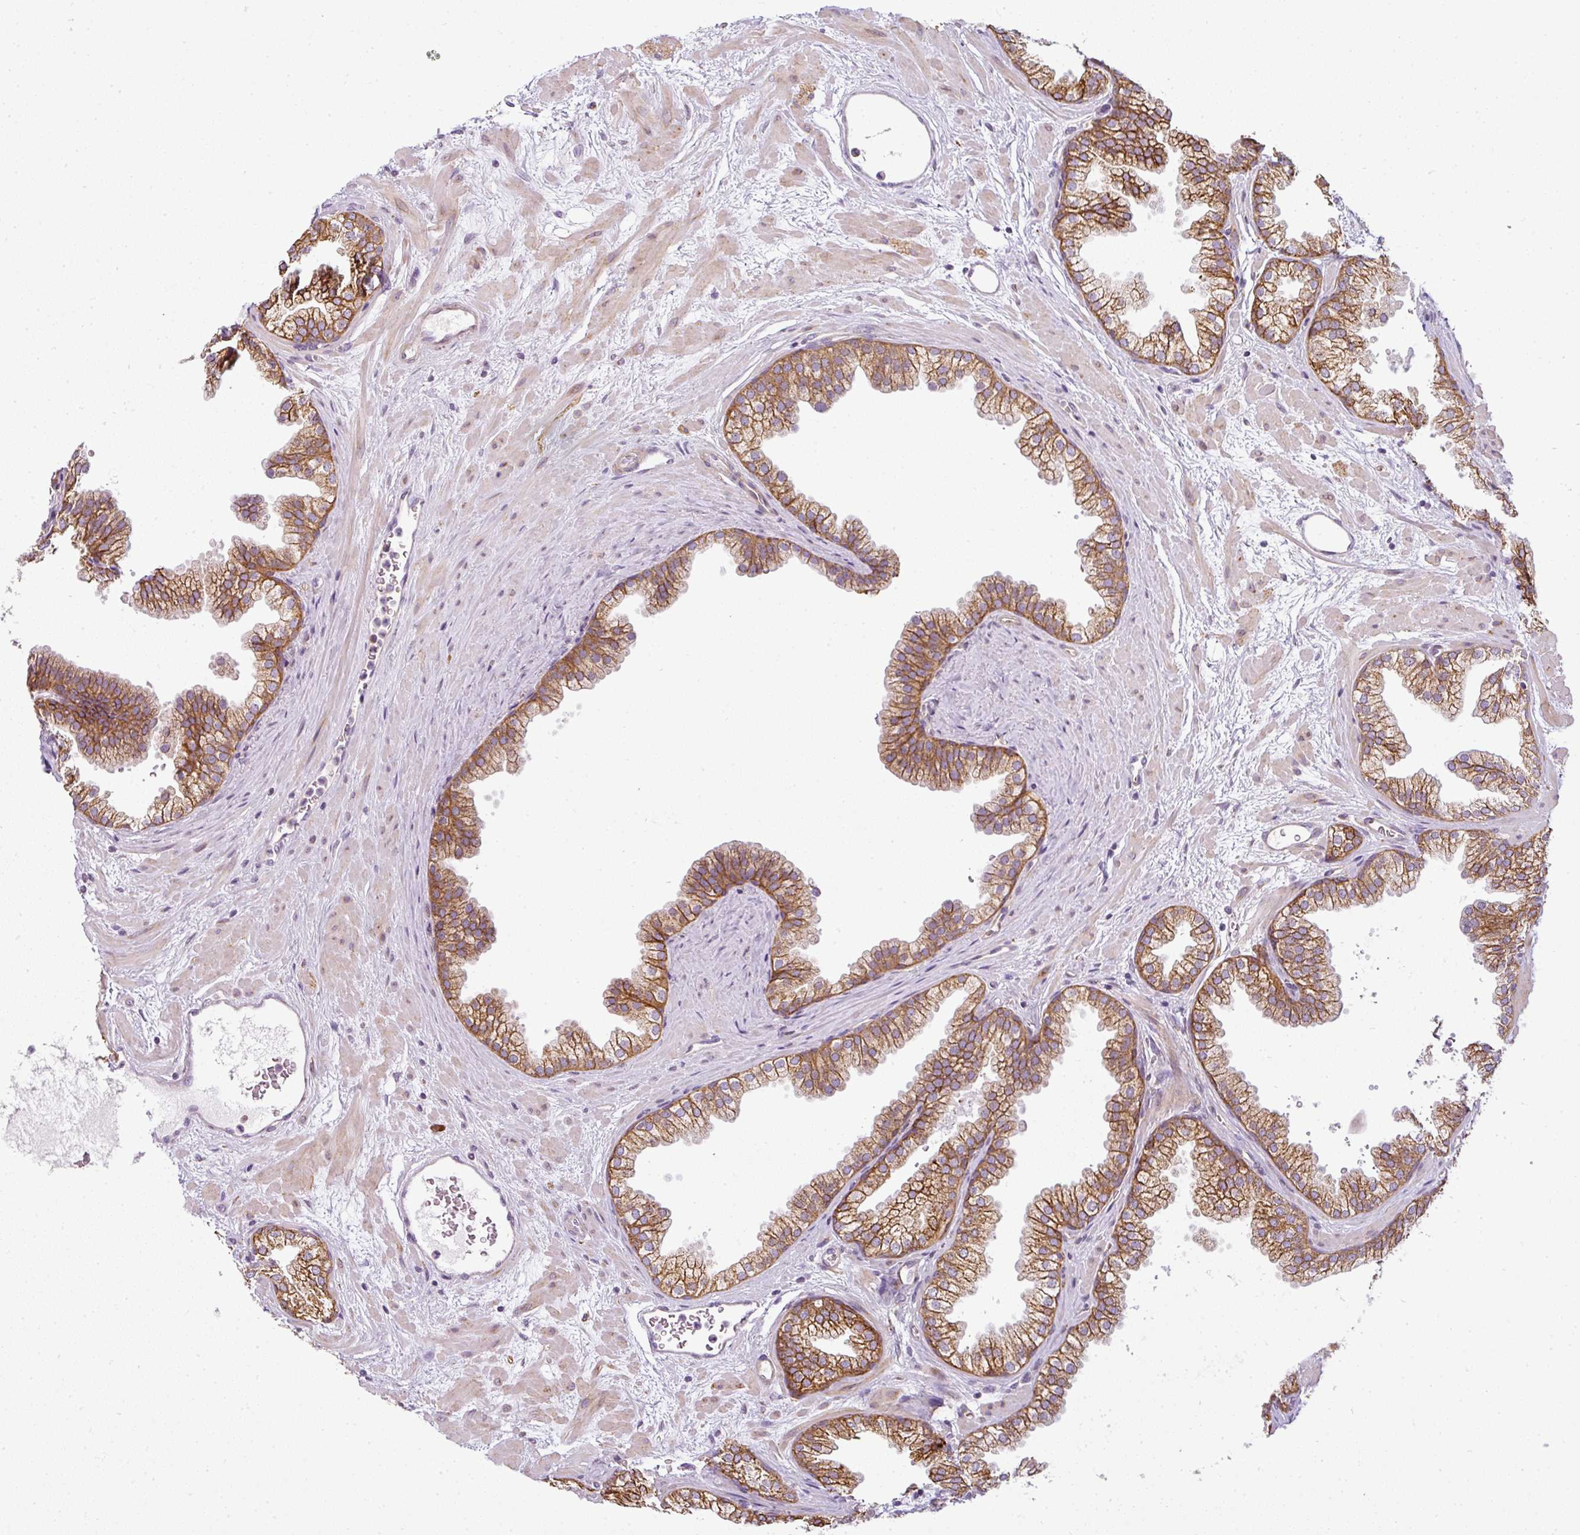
{"staining": {"intensity": "strong", "quantity": ">75%", "location": "cytoplasmic/membranous"}, "tissue": "prostate", "cell_type": "Glandular cells", "image_type": "normal", "snomed": [{"axis": "morphology", "description": "Normal tissue, NOS"}, {"axis": "topography", "description": "Prostate"}], "caption": "The immunohistochemical stain shows strong cytoplasmic/membranous staining in glandular cells of unremarkable prostate. Nuclei are stained in blue.", "gene": "ANKRD18A", "patient": {"sex": "male", "age": 37}}